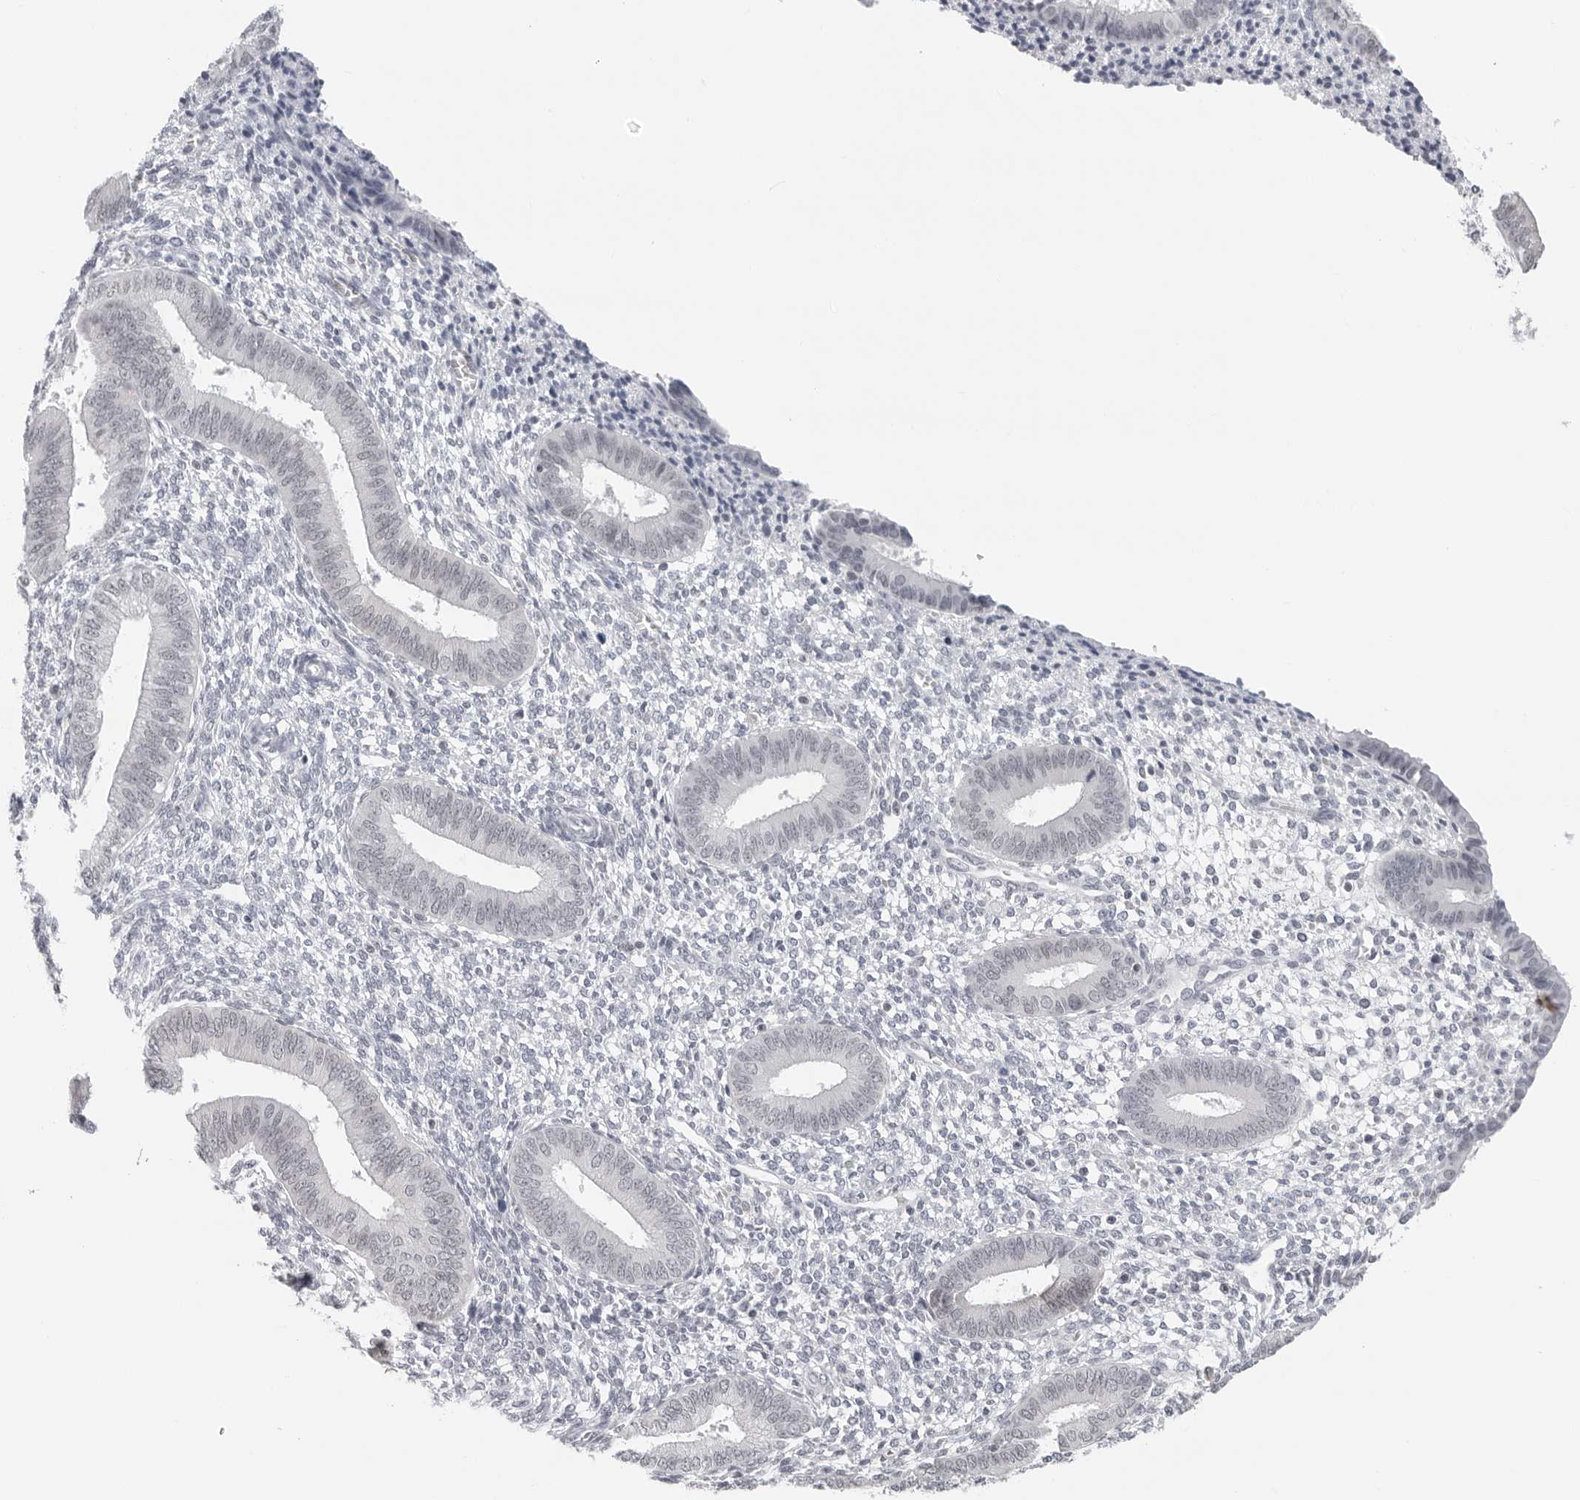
{"staining": {"intensity": "negative", "quantity": "none", "location": "none"}, "tissue": "endometrium", "cell_type": "Cells in endometrial stroma", "image_type": "normal", "snomed": [{"axis": "morphology", "description": "Normal tissue, NOS"}, {"axis": "topography", "description": "Endometrium"}], "caption": "A histopathology image of endometrium stained for a protein displays no brown staining in cells in endometrial stroma. The staining is performed using DAB (3,3'-diaminobenzidine) brown chromogen with nuclei counter-stained in using hematoxylin.", "gene": "FLG2", "patient": {"sex": "female", "age": 46}}